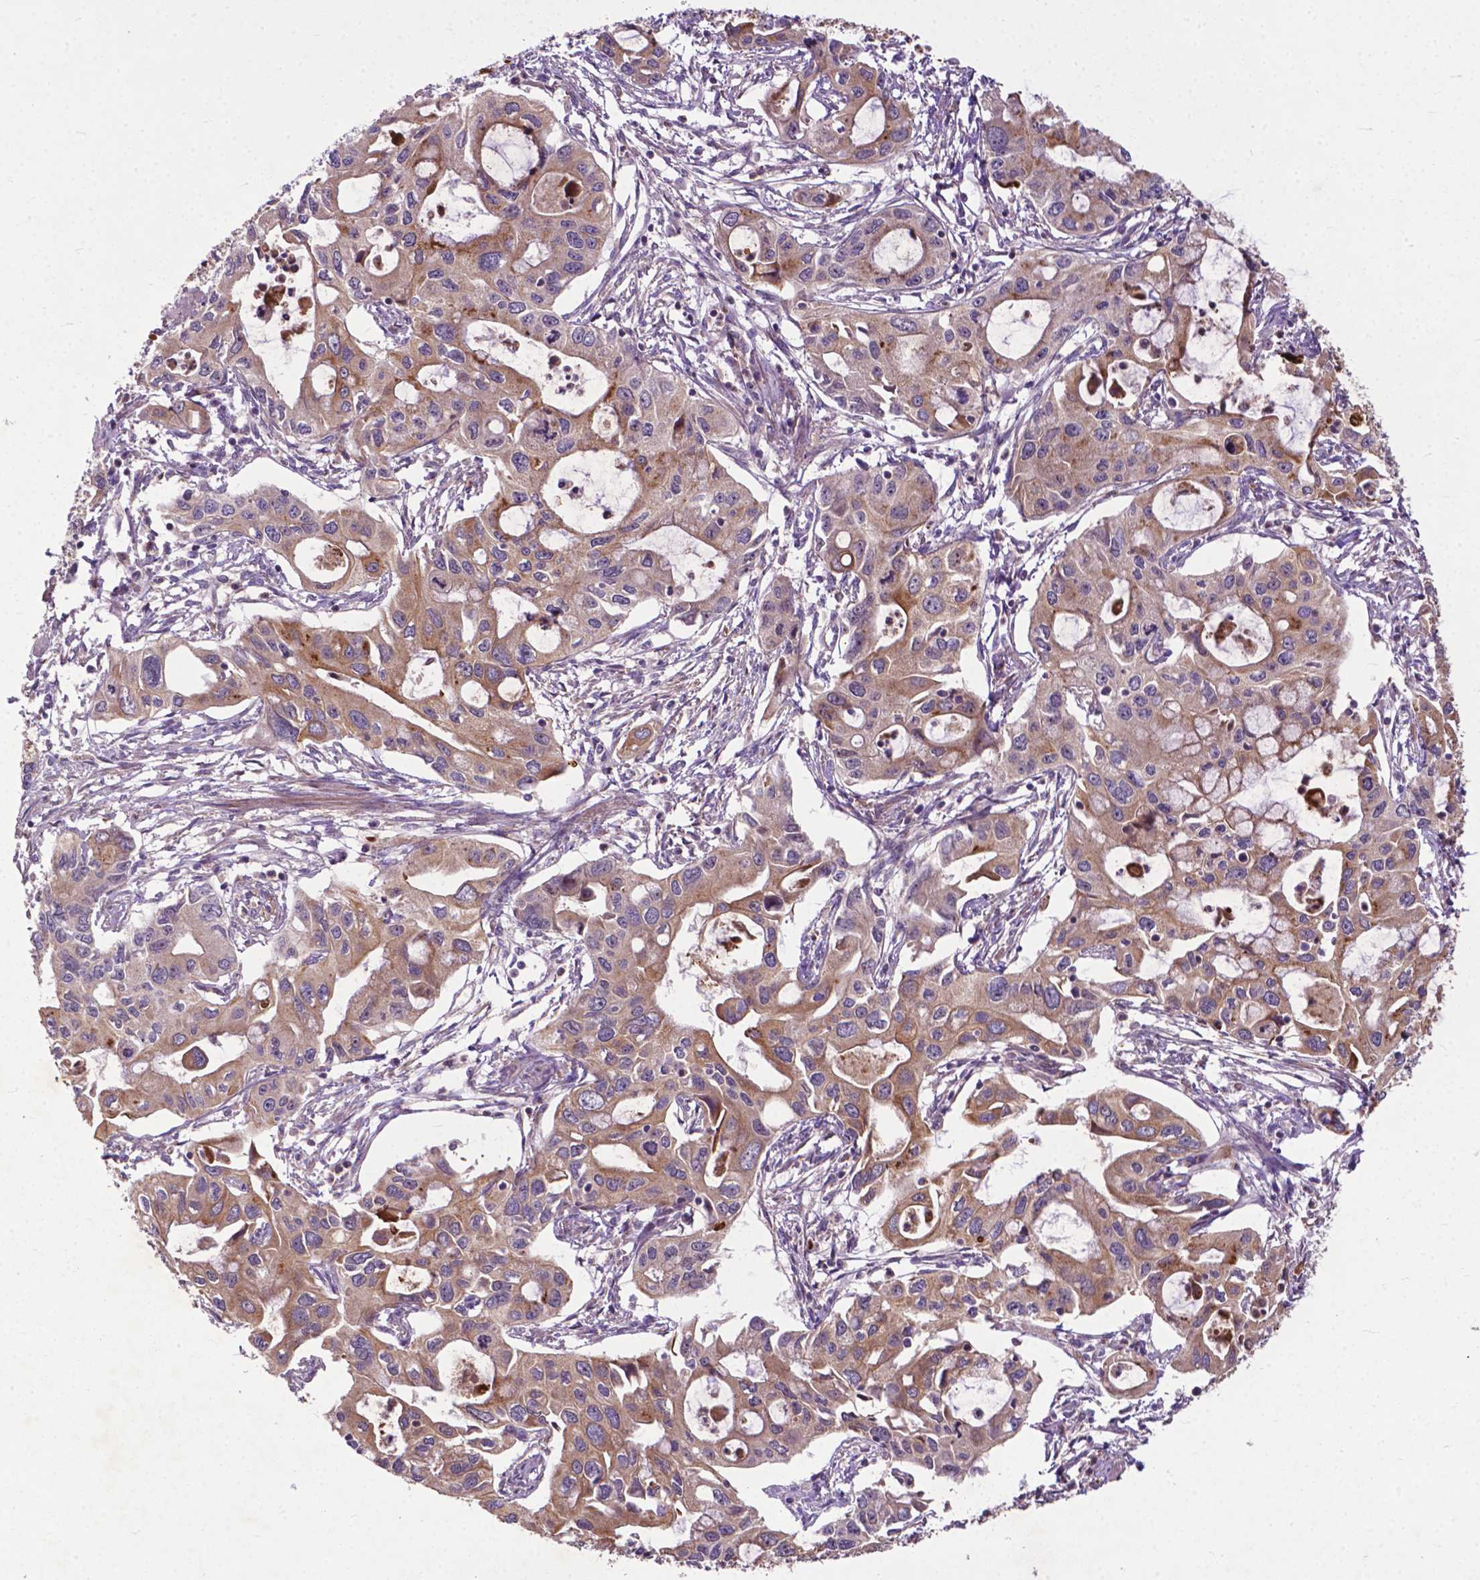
{"staining": {"intensity": "moderate", "quantity": "25%-75%", "location": "cytoplasmic/membranous"}, "tissue": "pancreatic cancer", "cell_type": "Tumor cells", "image_type": "cancer", "snomed": [{"axis": "morphology", "description": "Adenocarcinoma, NOS"}, {"axis": "topography", "description": "Pancreas"}], "caption": "Approximately 25%-75% of tumor cells in pancreatic adenocarcinoma exhibit moderate cytoplasmic/membranous protein staining as visualized by brown immunohistochemical staining.", "gene": "PARP3", "patient": {"sex": "male", "age": 60}}